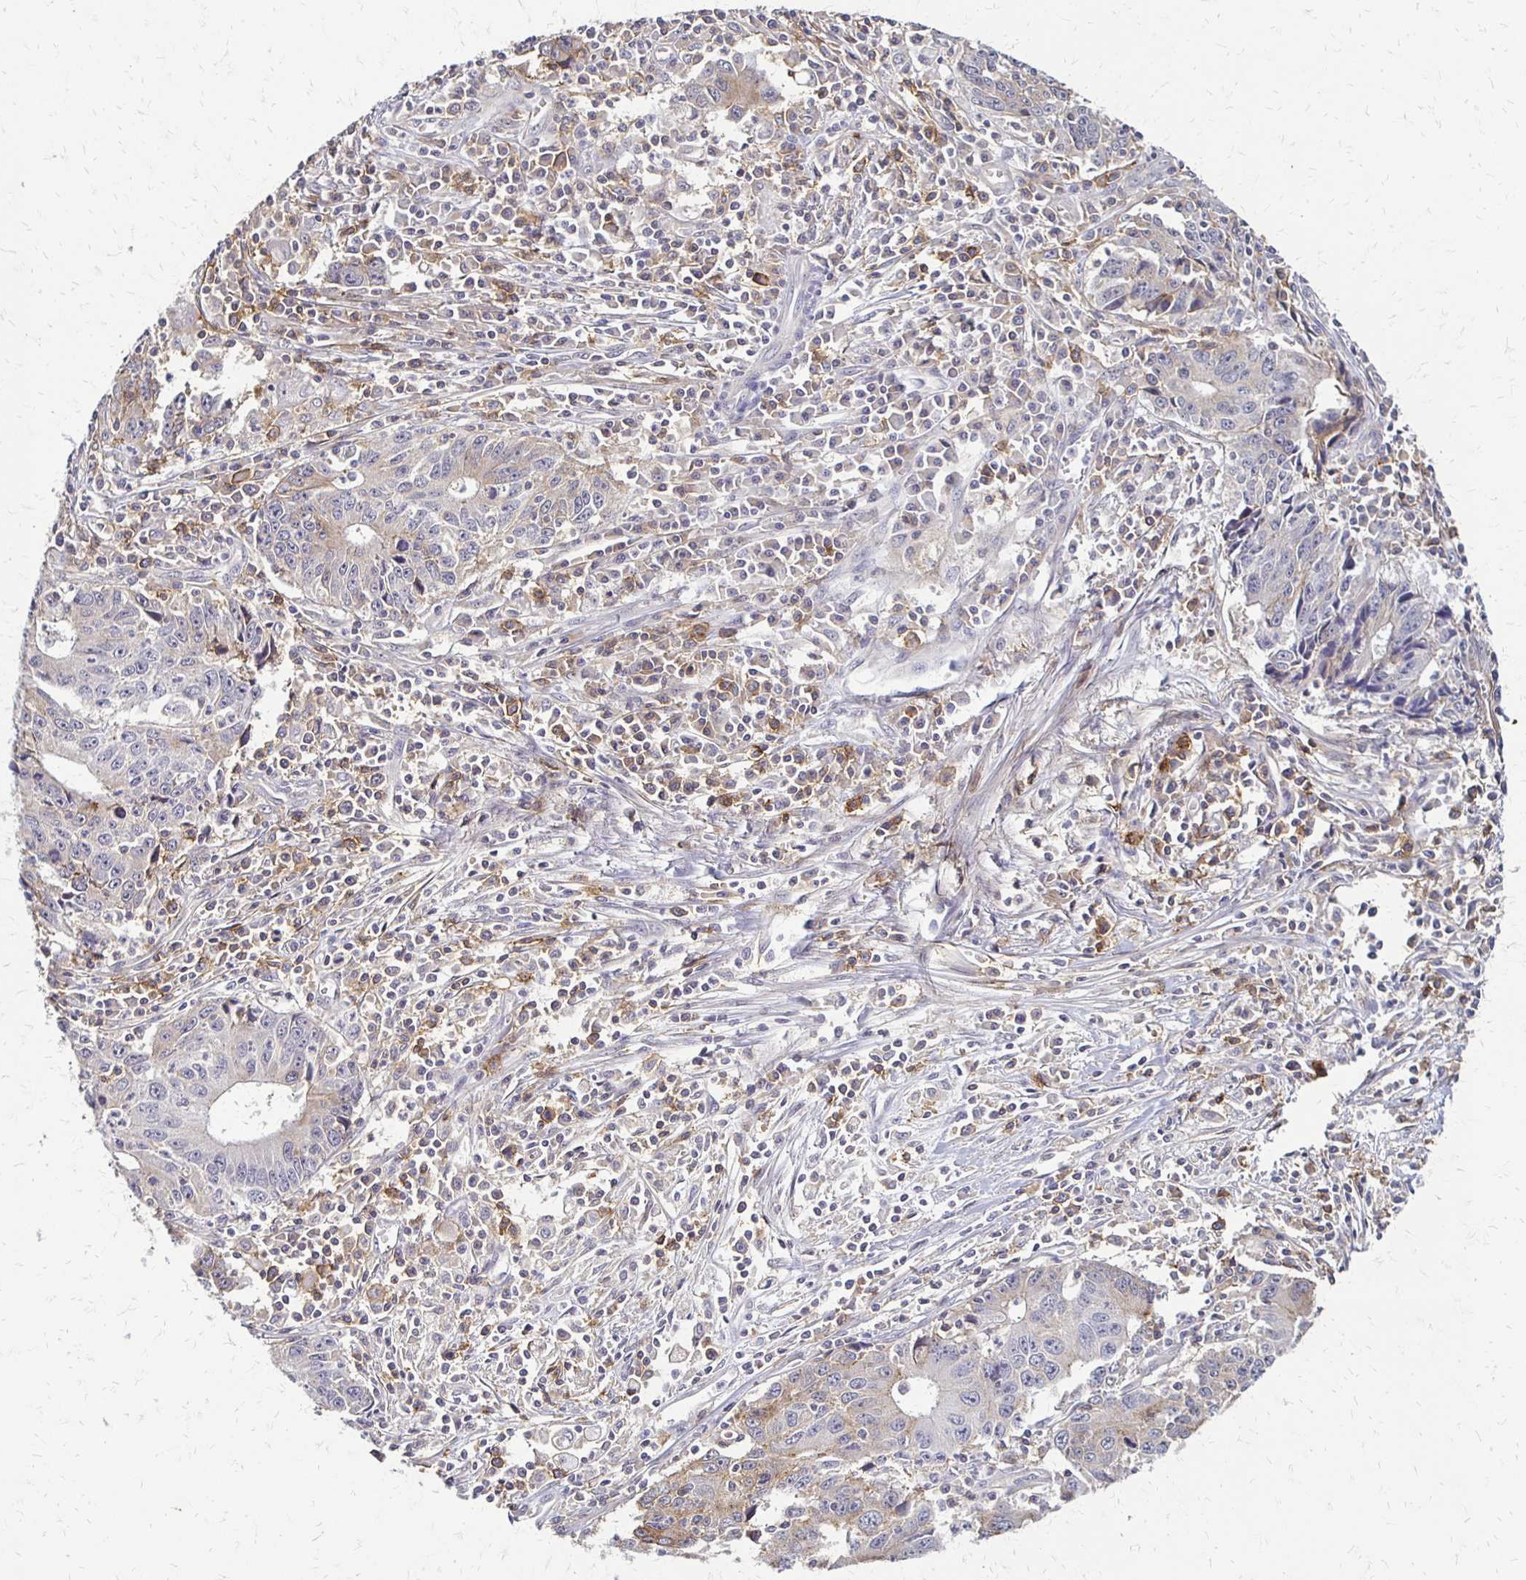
{"staining": {"intensity": "weak", "quantity": "<25%", "location": "cytoplasmic/membranous"}, "tissue": "liver cancer", "cell_type": "Tumor cells", "image_type": "cancer", "snomed": [{"axis": "morphology", "description": "Cholangiocarcinoma"}, {"axis": "topography", "description": "Liver"}], "caption": "Tumor cells are negative for protein expression in human cholangiocarcinoma (liver).", "gene": "SLC9A9", "patient": {"sex": "male", "age": 65}}